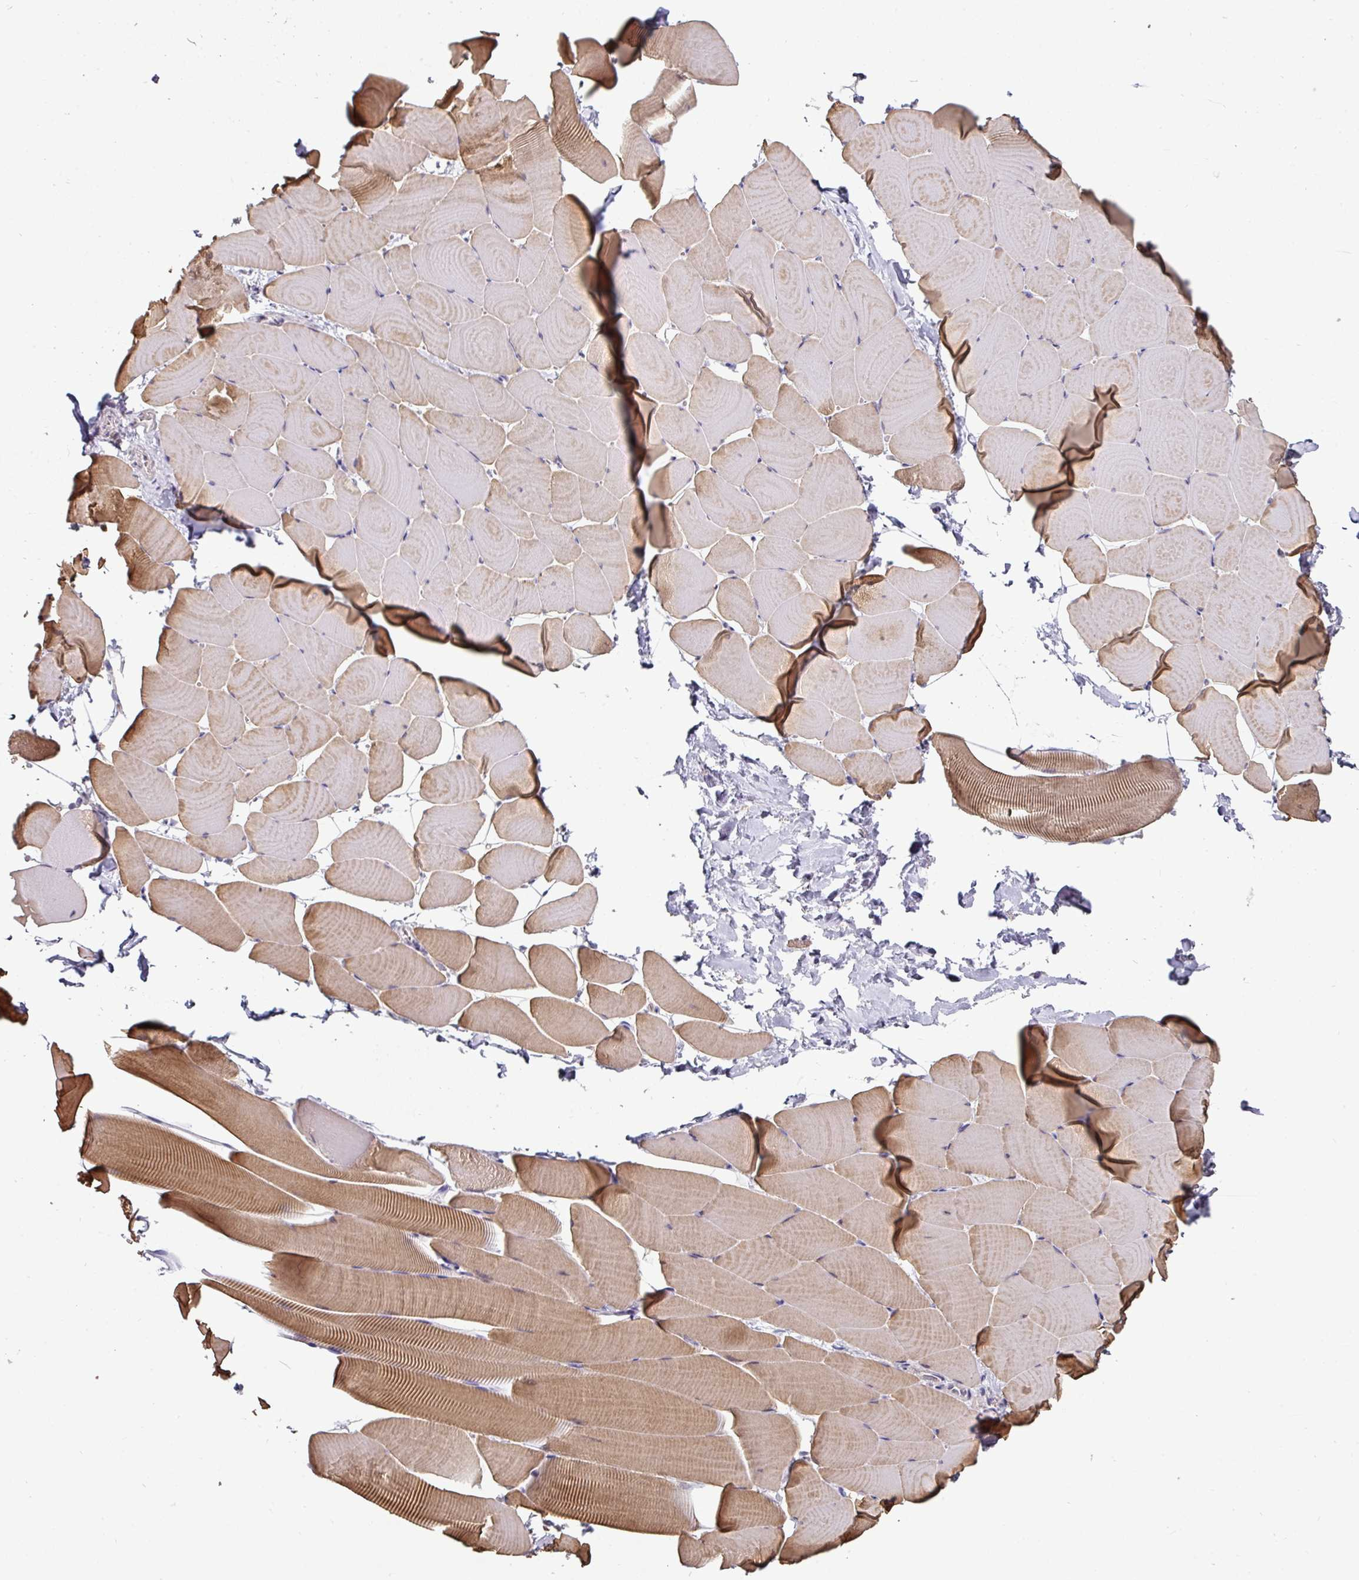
{"staining": {"intensity": "moderate", "quantity": "25%-75%", "location": "cytoplasmic/membranous"}, "tissue": "skeletal muscle", "cell_type": "Myocytes", "image_type": "normal", "snomed": [{"axis": "morphology", "description": "Normal tissue, NOS"}, {"axis": "topography", "description": "Skeletal muscle"}], "caption": "Approximately 25%-75% of myocytes in unremarkable skeletal muscle display moderate cytoplasmic/membranous protein expression as visualized by brown immunohistochemical staining.", "gene": "SWSAP1", "patient": {"sex": "male", "age": 25}}